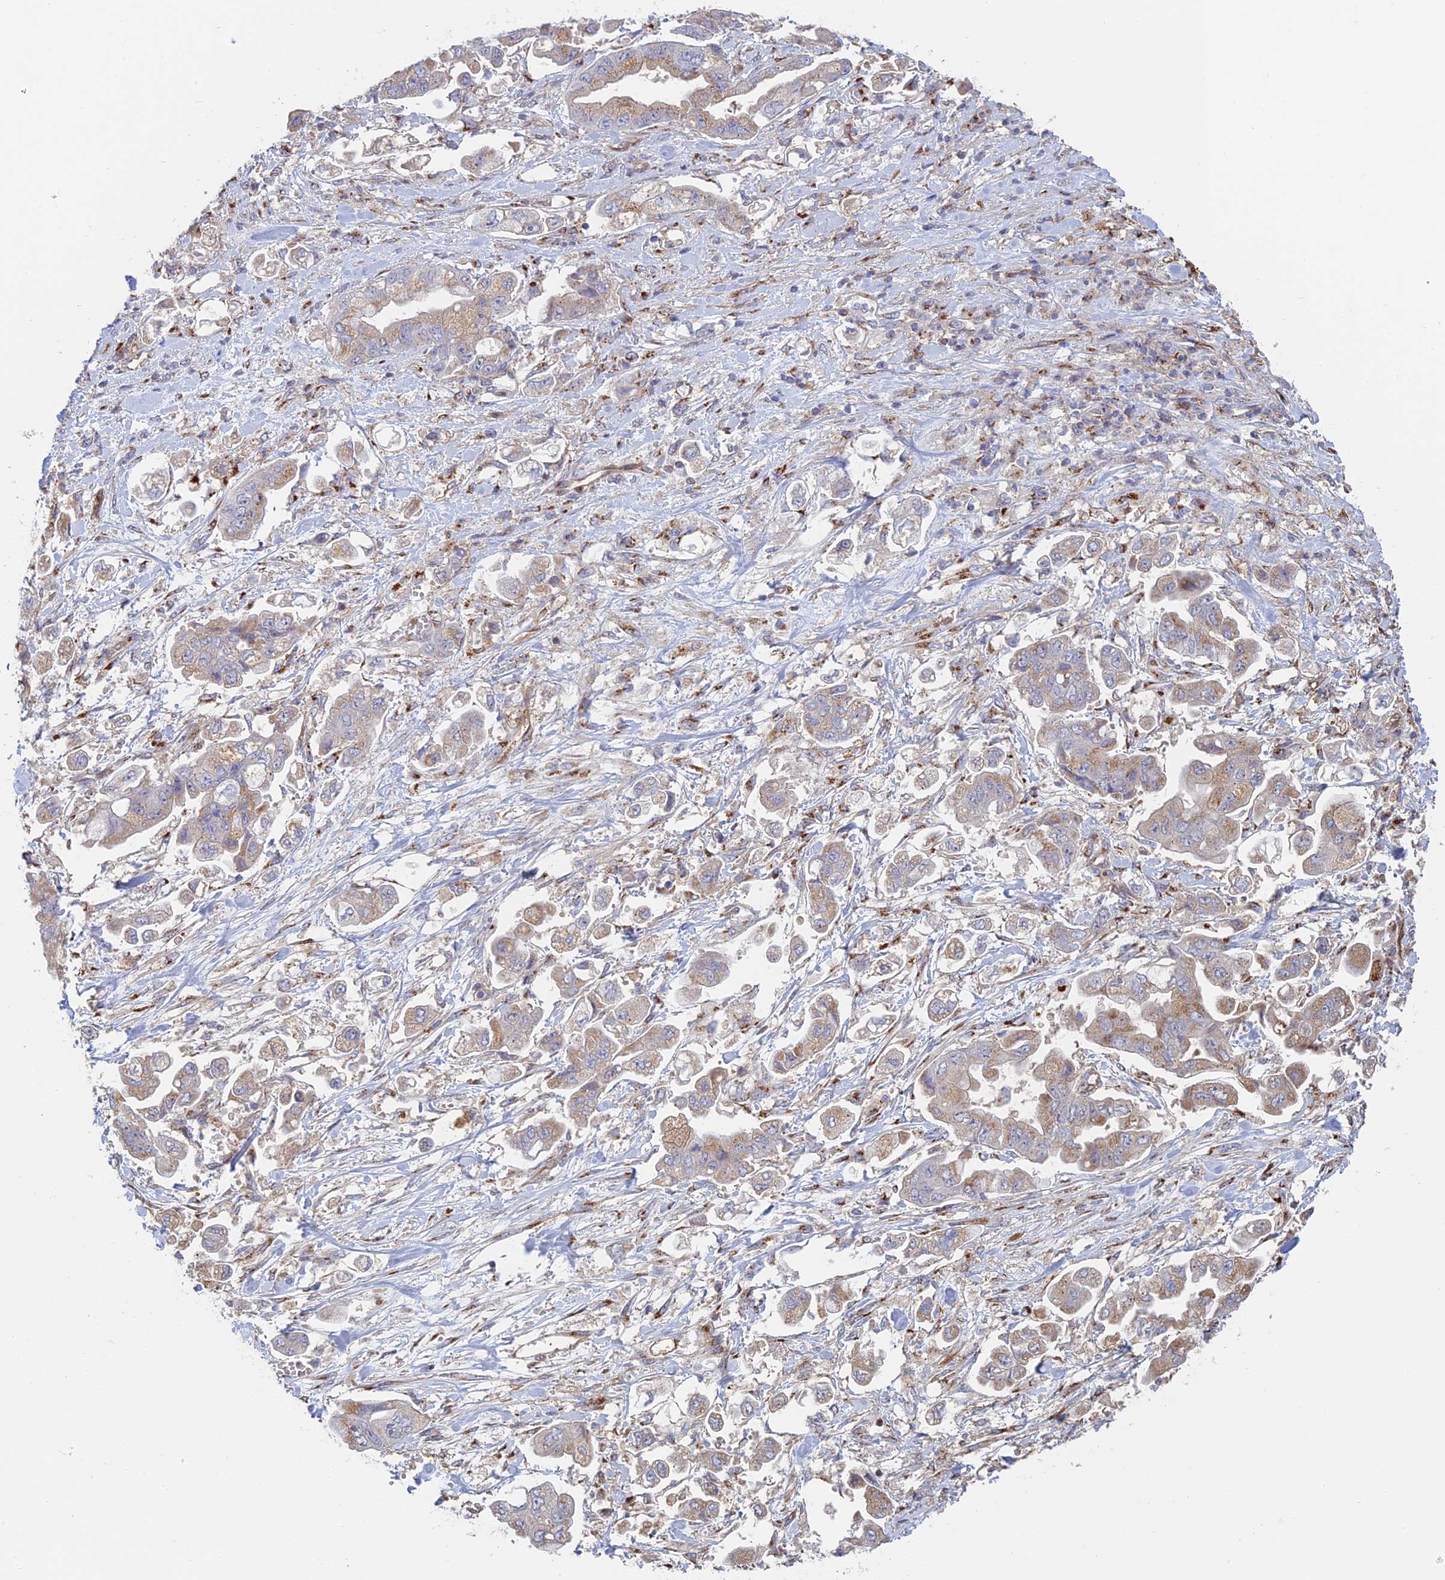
{"staining": {"intensity": "weak", "quantity": ">75%", "location": "cytoplasmic/membranous"}, "tissue": "stomach cancer", "cell_type": "Tumor cells", "image_type": "cancer", "snomed": [{"axis": "morphology", "description": "Adenocarcinoma, NOS"}, {"axis": "topography", "description": "Stomach"}], "caption": "A brown stain labels weak cytoplasmic/membranous expression of a protein in human adenocarcinoma (stomach) tumor cells. The protein is shown in brown color, while the nuclei are stained blue.", "gene": "HS2ST1", "patient": {"sex": "male", "age": 62}}